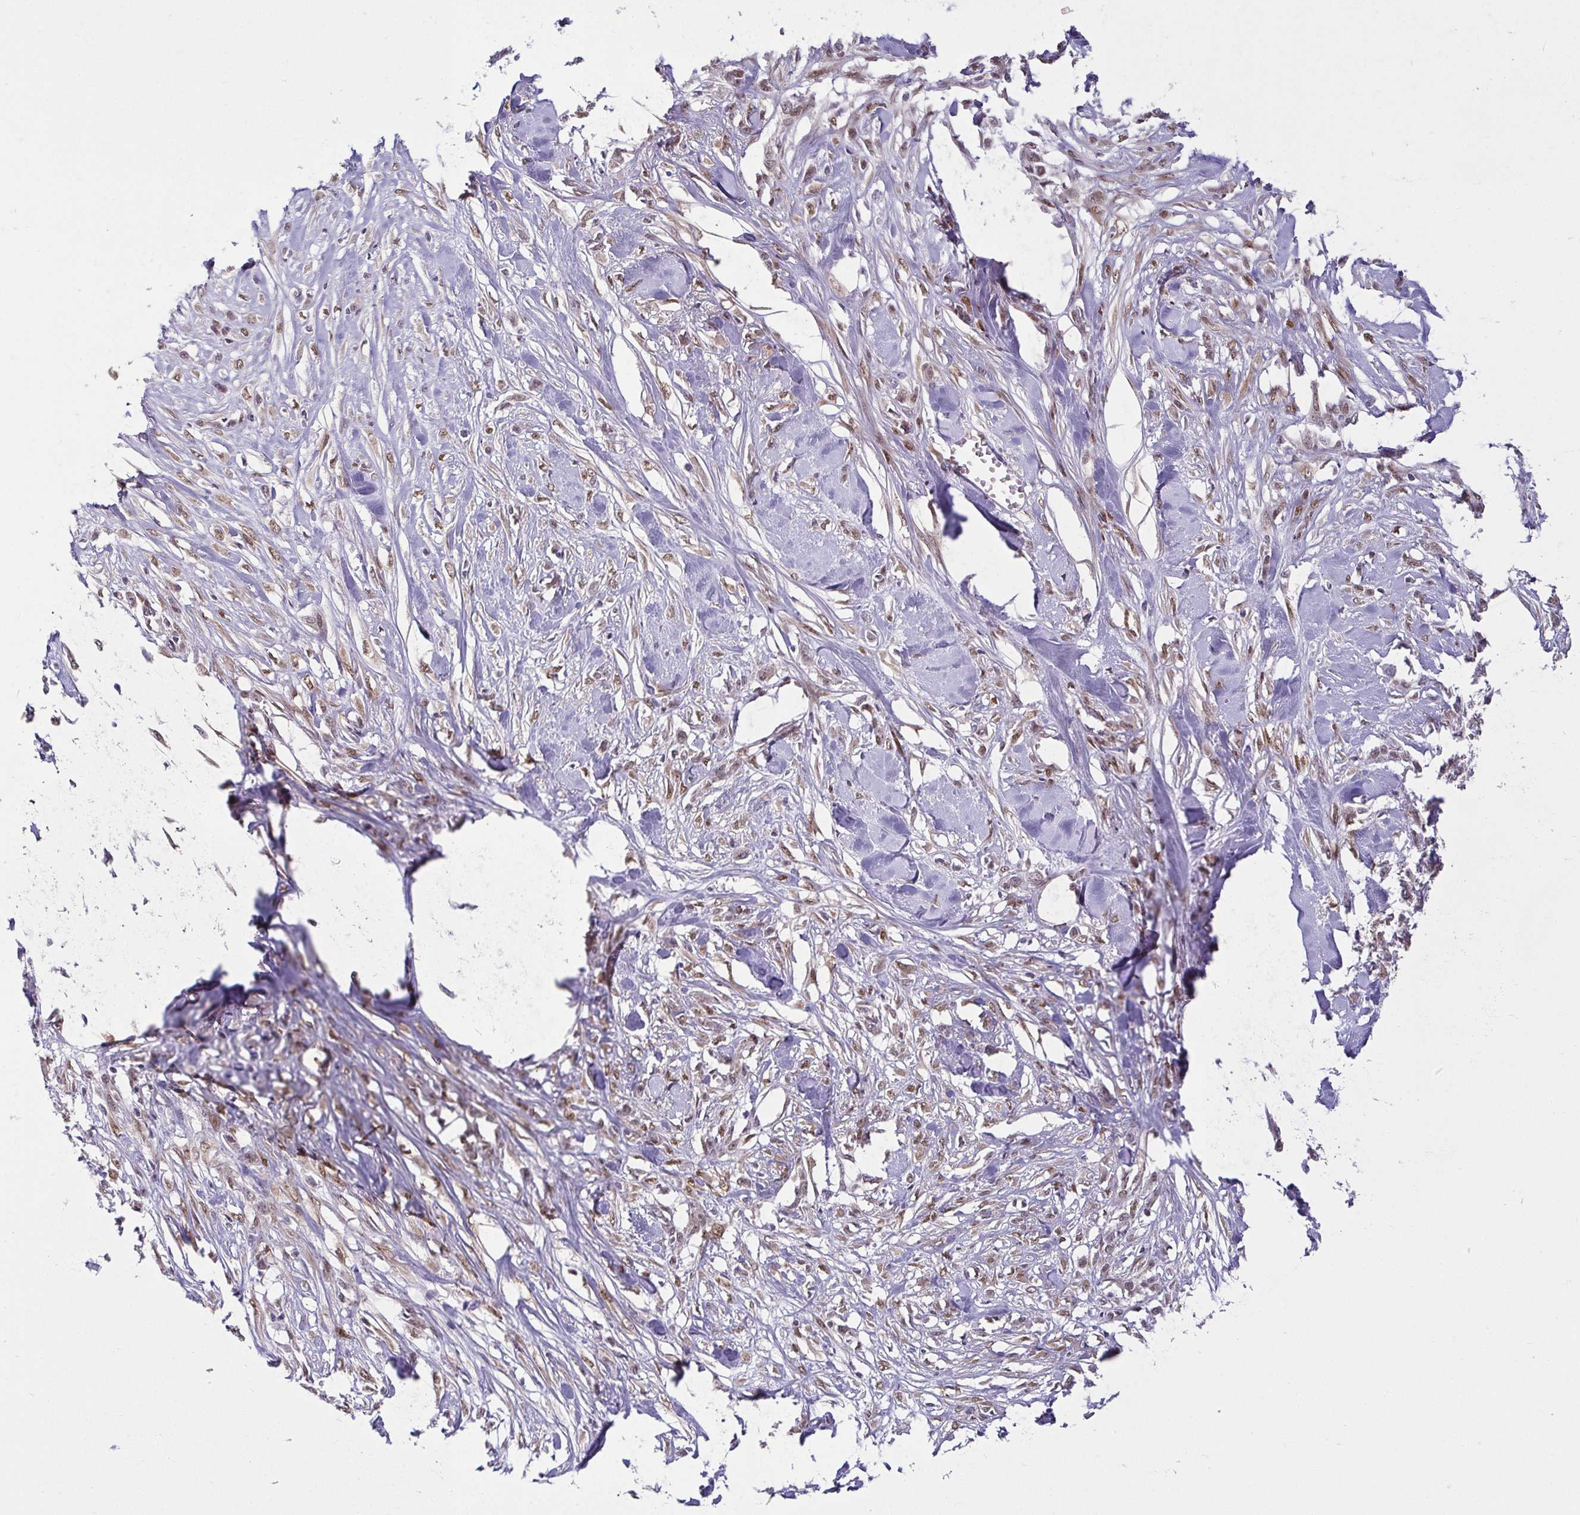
{"staining": {"intensity": "weak", "quantity": ">75%", "location": "nuclear"}, "tissue": "skin cancer", "cell_type": "Tumor cells", "image_type": "cancer", "snomed": [{"axis": "morphology", "description": "Squamous cell carcinoma, NOS"}, {"axis": "topography", "description": "Skin"}], "caption": "An immunohistochemistry histopathology image of neoplastic tissue is shown. Protein staining in brown shows weak nuclear positivity in skin cancer (squamous cell carcinoma) within tumor cells. Using DAB (brown) and hematoxylin (blue) stains, captured at high magnification using brightfield microscopy.", "gene": "RBM3", "patient": {"sex": "female", "age": 59}}